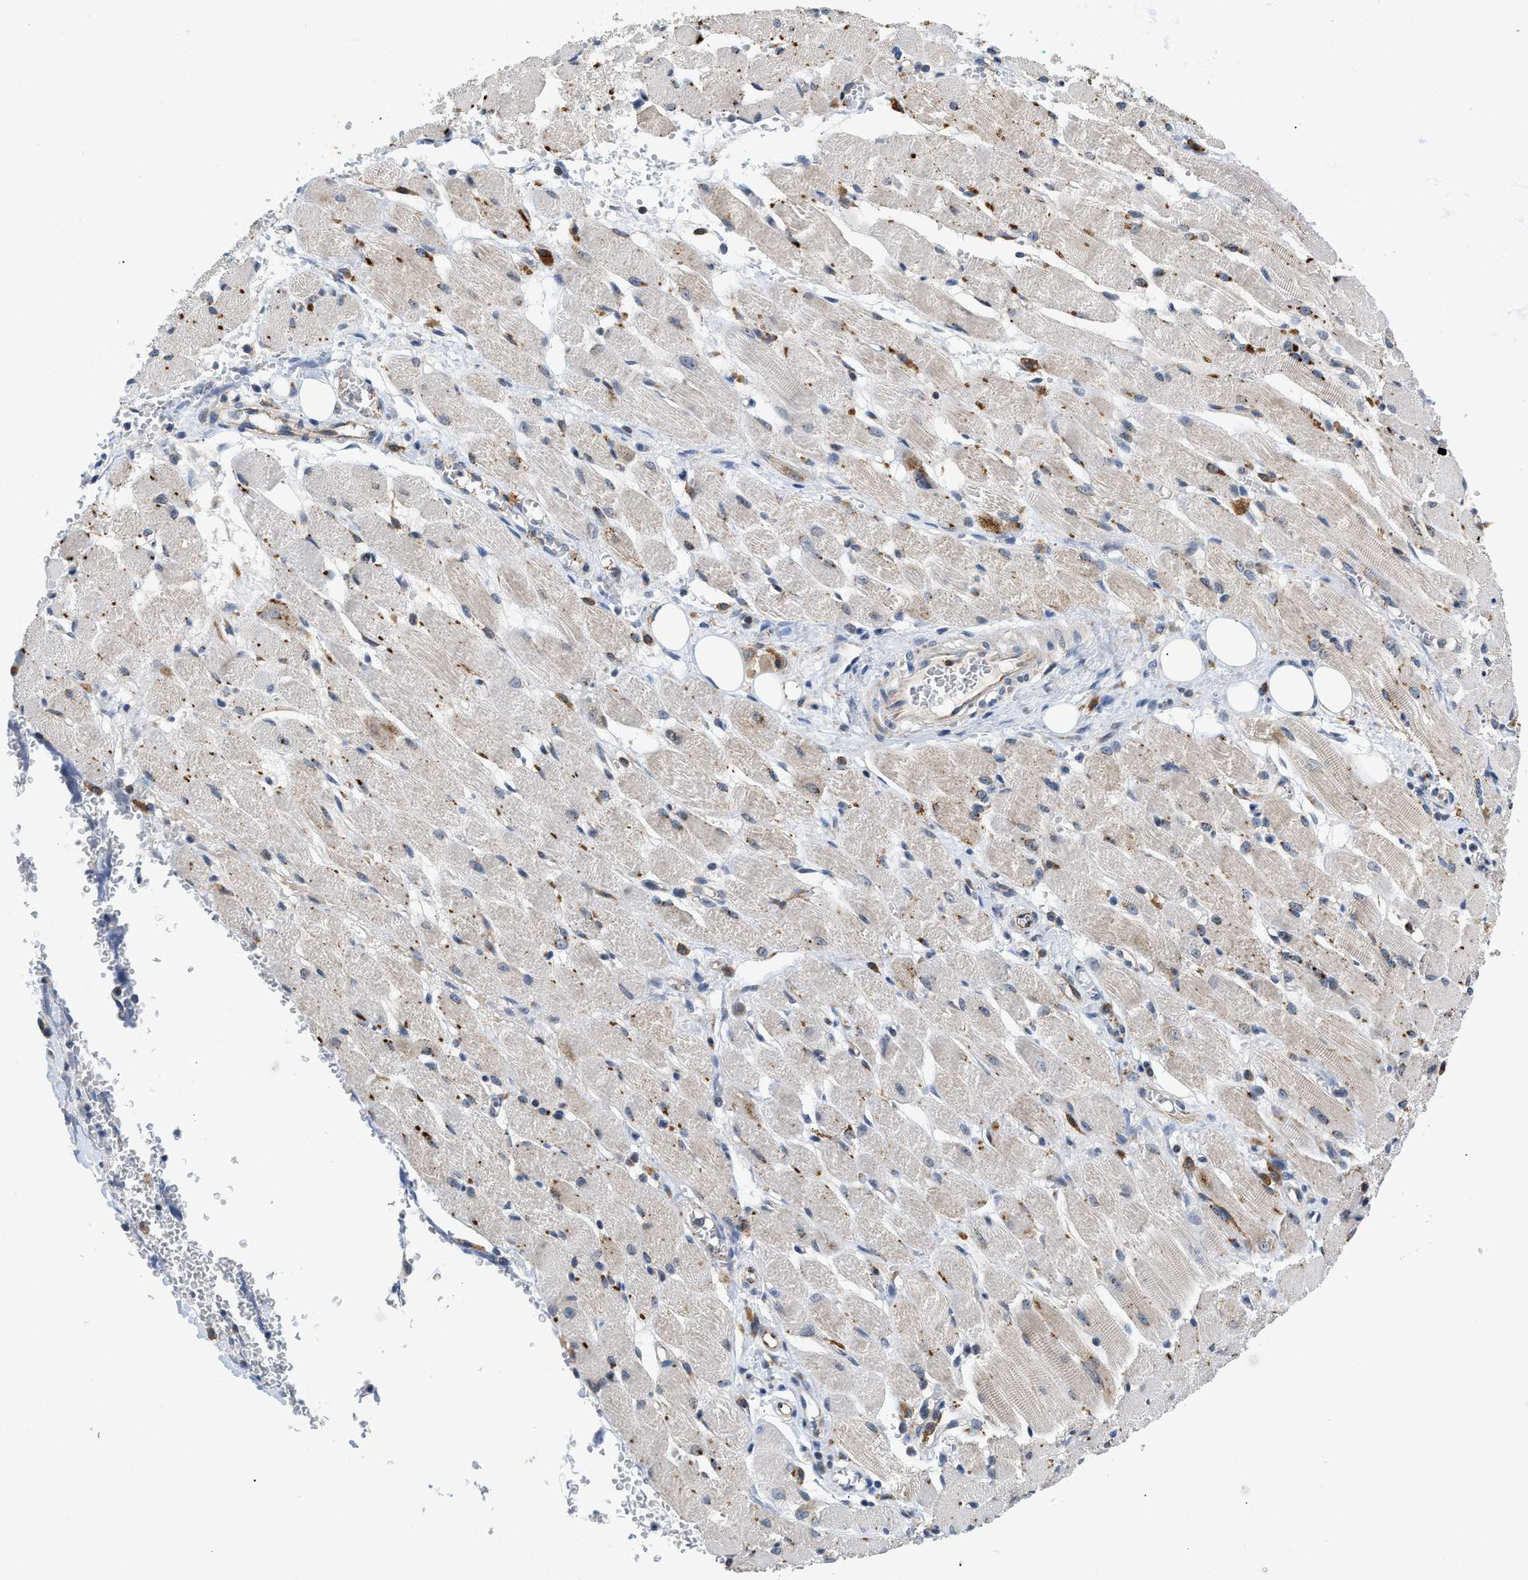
{"staining": {"intensity": "negative", "quantity": "none", "location": "none"}, "tissue": "adipose tissue", "cell_type": "Adipocytes", "image_type": "normal", "snomed": [{"axis": "morphology", "description": "Squamous cell carcinoma, NOS"}, {"axis": "topography", "description": "Oral tissue"}, {"axis": "topography", "description": "Head-Neck"}], "caption": "IHC photomicrograph of normal adipose tissue stained for a protein (brown), which displays no staining in adipocytes.", "gene": "ENPP4", "patient": {"sex": "female", "age": 50}}